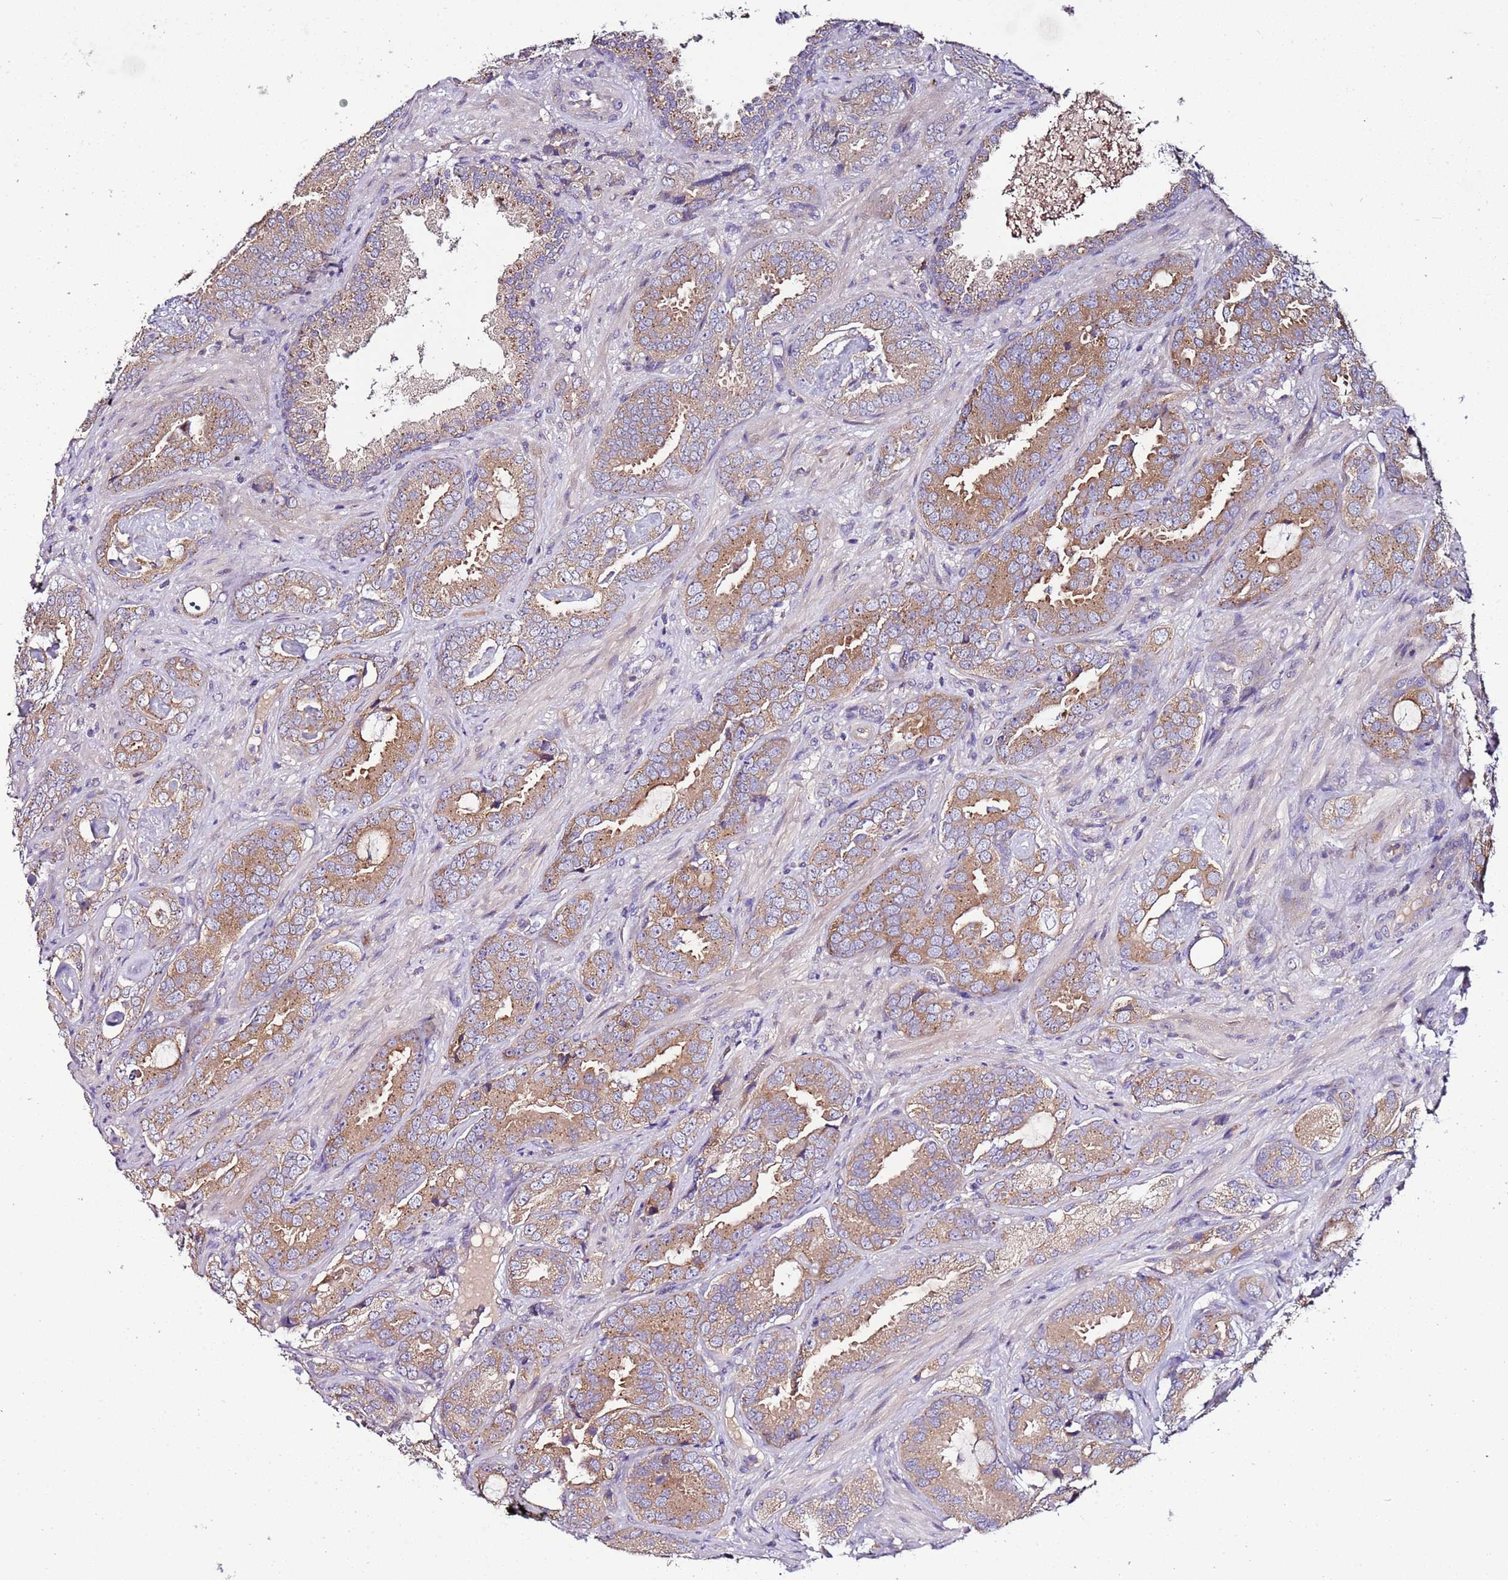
{"staining": {"intensity": "moderate", "quantity": ">75%", "location": "cytoplasmic/membranous"}, "tissue": "prostate cancer", "cell_type": "Tumor cells", "image_type": "cancer", "snomed": [{"axis": "morphology", "description": "Adenocarcinoma, High grade"}, {"axis": "topography", "description": "Prostate"}], "caption": "Protein staining reveals moderate cytoplasmic/membranous staining in about >75% of tumor cells in prostate cancer (high-grade adenocarcinoma).", "gene": "FAM20A", "patient": {"sex": "male", "age": 71}}